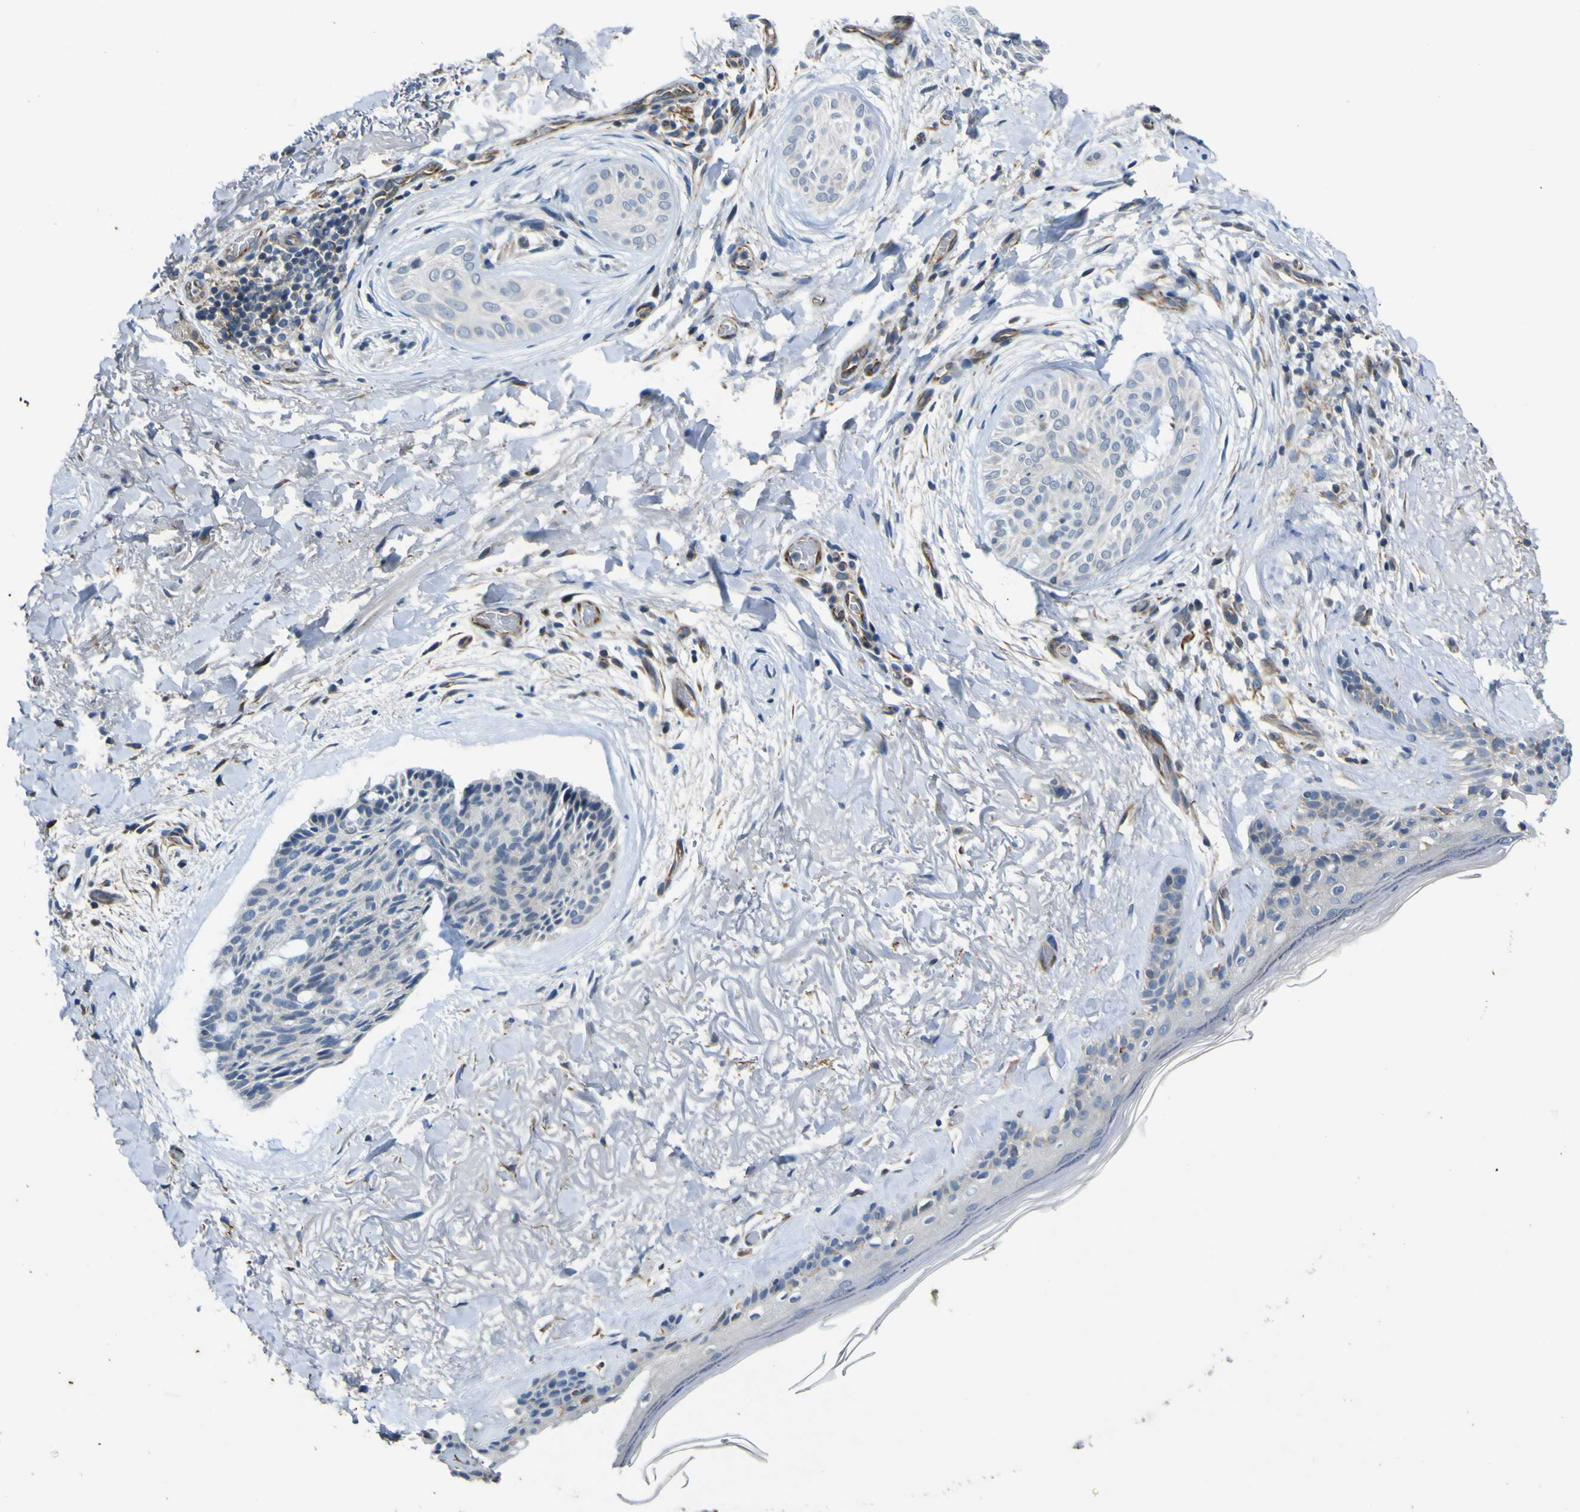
{"staining": {"intensity": "negative", "quantity": "none", "location": "none"}, "tissue": "skin cancer", "cell_type": "Tumor cells", "image_type": "cancer", "snomed": [{"axis": "morphology", "description": "Normal tissue, NOS"}, {"axis": "morphology", "description": "Basal cell carcinoma"}, {"axis": "topography", "description": "Skin"}], "caption": "A photomicrograph of skin cancer (basal cell carcinoma) stained for a protein shows no brown staining in tumor cells.", "gene": "LDLR", "patient": {"sex": "female", "age": 71}}